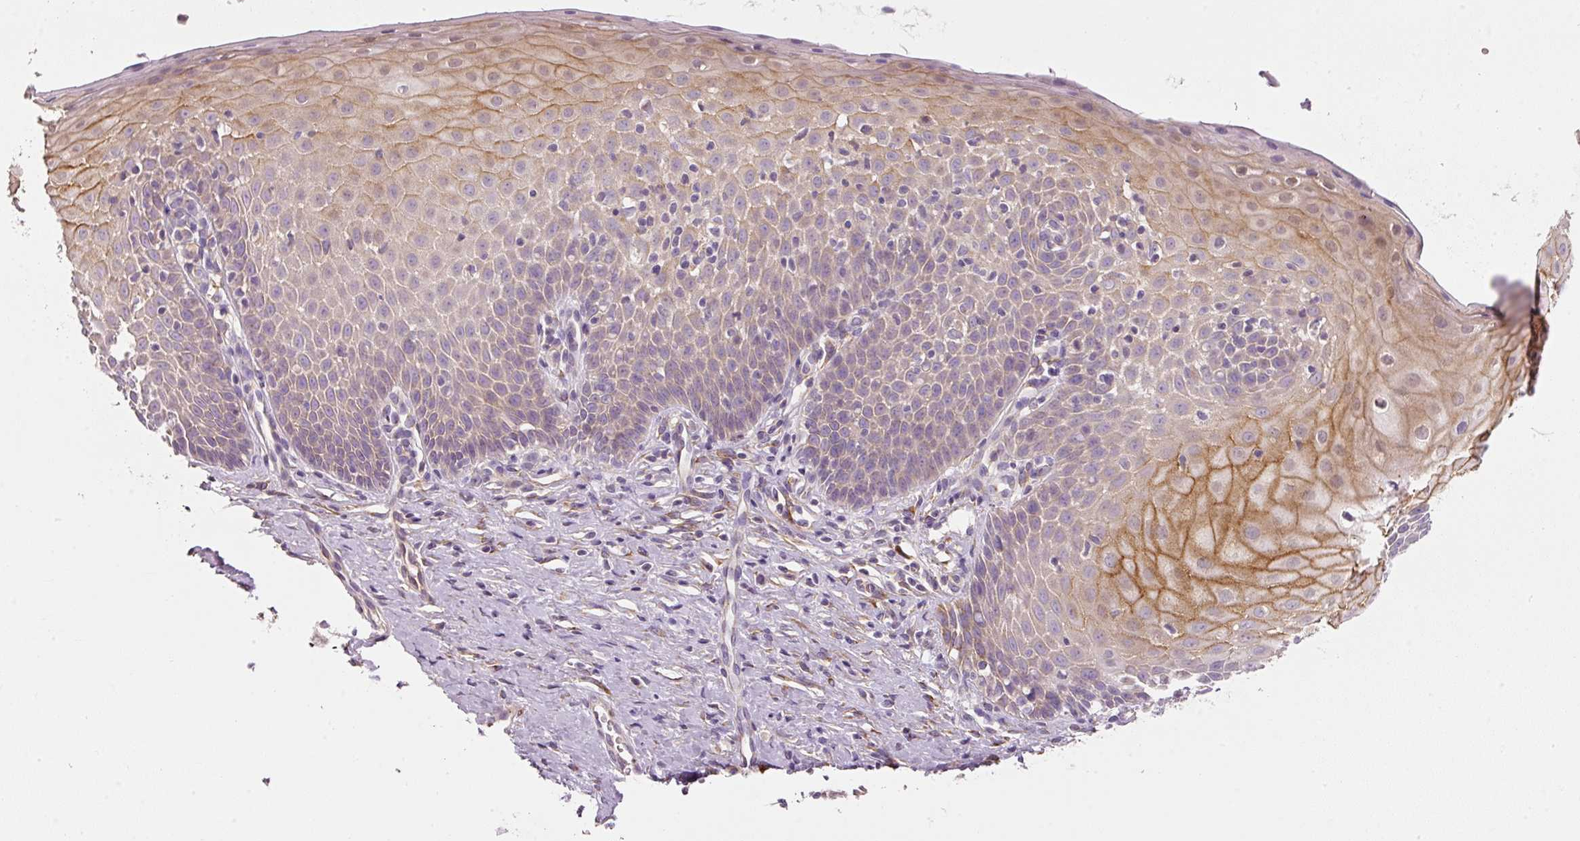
{"staining": {"intensity": "weak", "quantity": "<25%", "location": "cytoplasmic/membranous"}, "tissue": "cervix", "cell_type": "Glandular cells", "image_type": "normal", "snomed": [{"axis": "morphology", "description": "Normal tissue, NOS"}, {"axis": "topography", "description": "Cervix"}], "caption": "DAB immunohistochemical staining of benign cervix demonstrates no significant positivity in glandular cells. (Stains: DAB (3,3'-diaminobenzidine) IHC with hematoxylin counter stain, Microscopy: brightfield microscopy at high magnification).", "gene": "RNF167", "patient": {"sex": "female", "age": 36}}